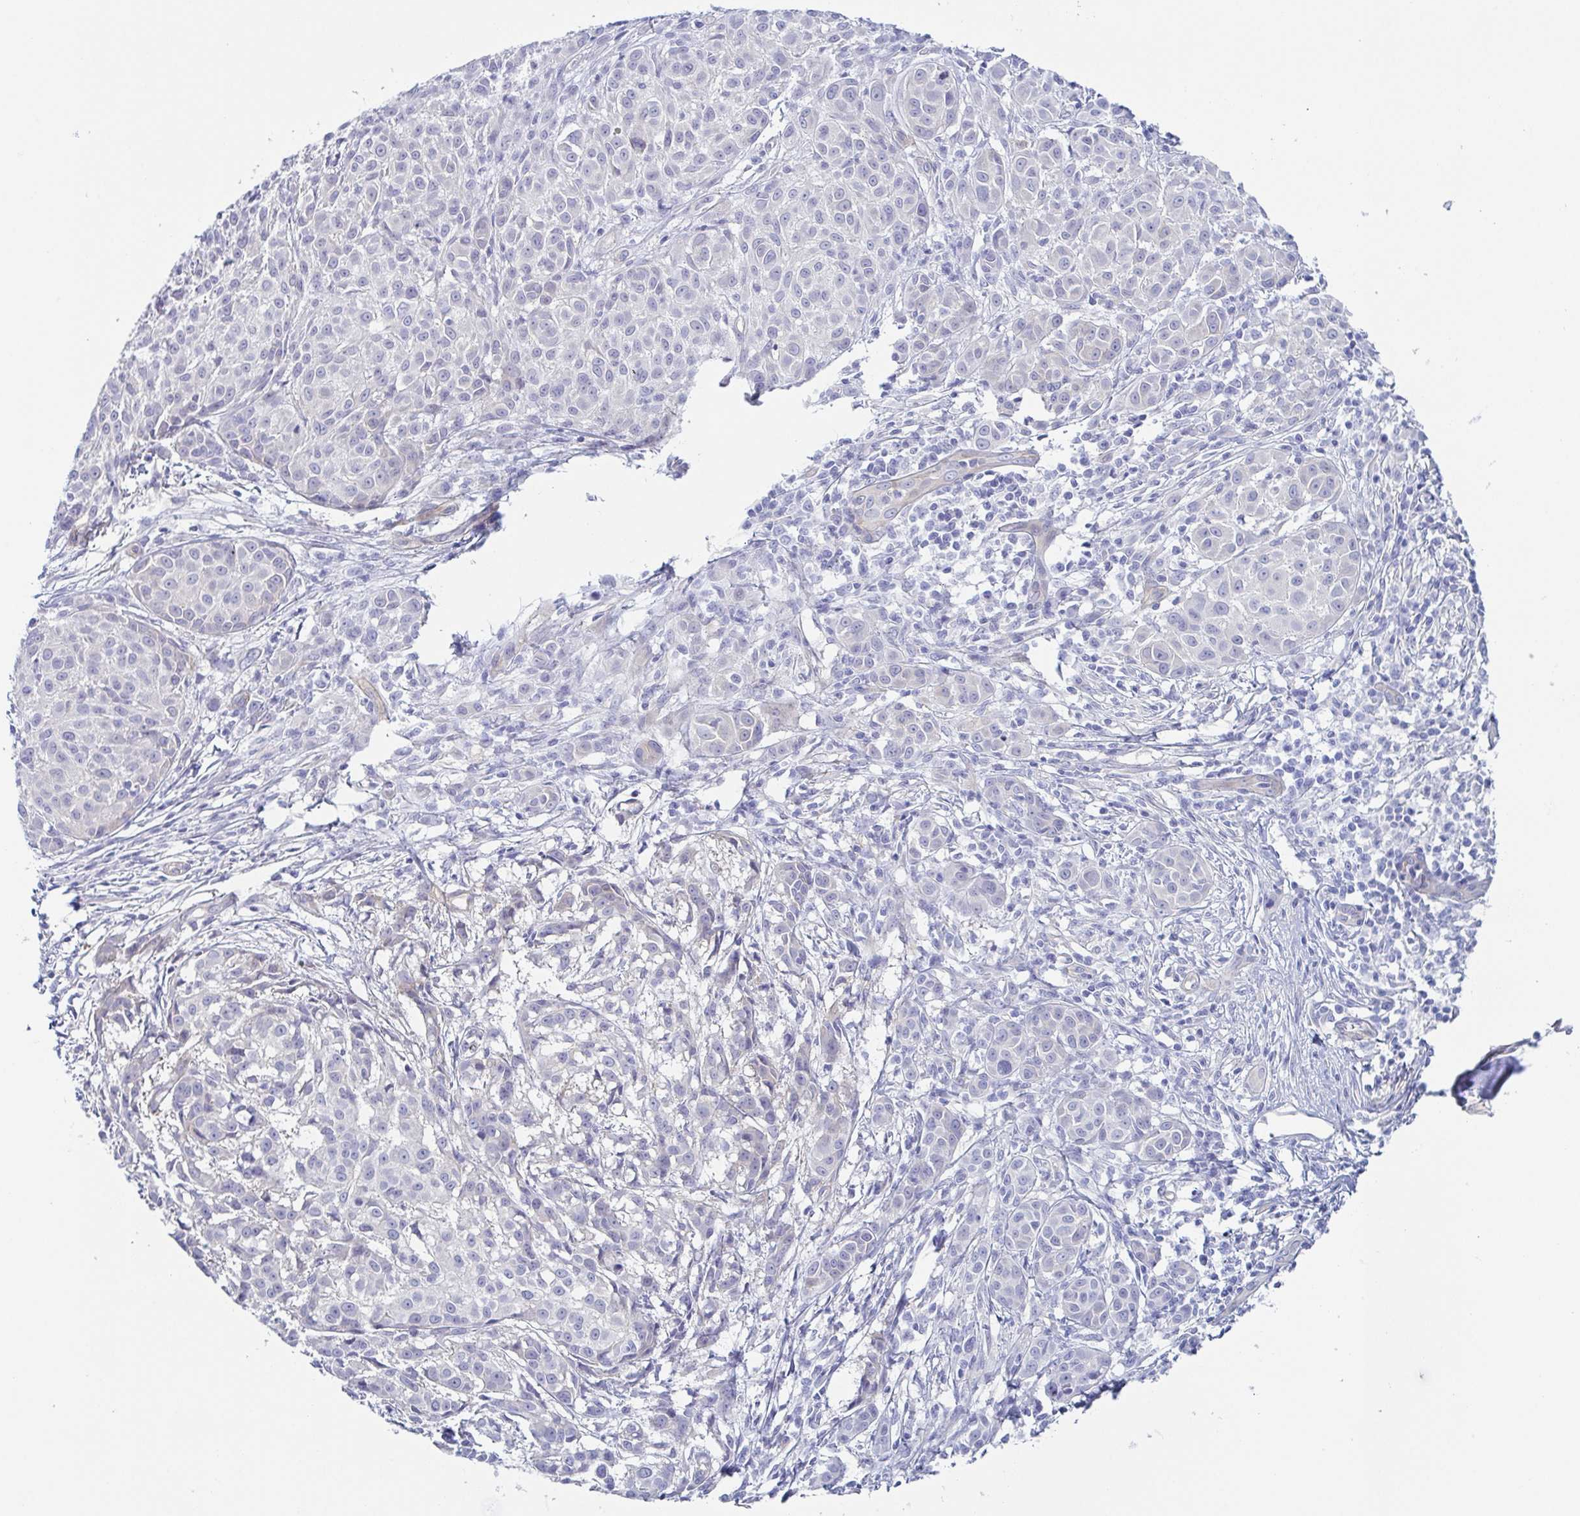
{"staining": {"intensity": "negative", "quantity": "none", "location": "none"}, "tissue": "melanoma", "cell_type": "Tumor cells", "image_type": "cancer", "snomed": [{"axis": "morphology", "description": "Malignant melanoma, NOS"}, {"axis": "topography", "description": "Skin"}], "caption": "Micrograph shows no significant protein expression in tumor cells of malignant melanoma.", "gene": "DYNC1I1", "patient": {"sex": "male", "age": 48}}